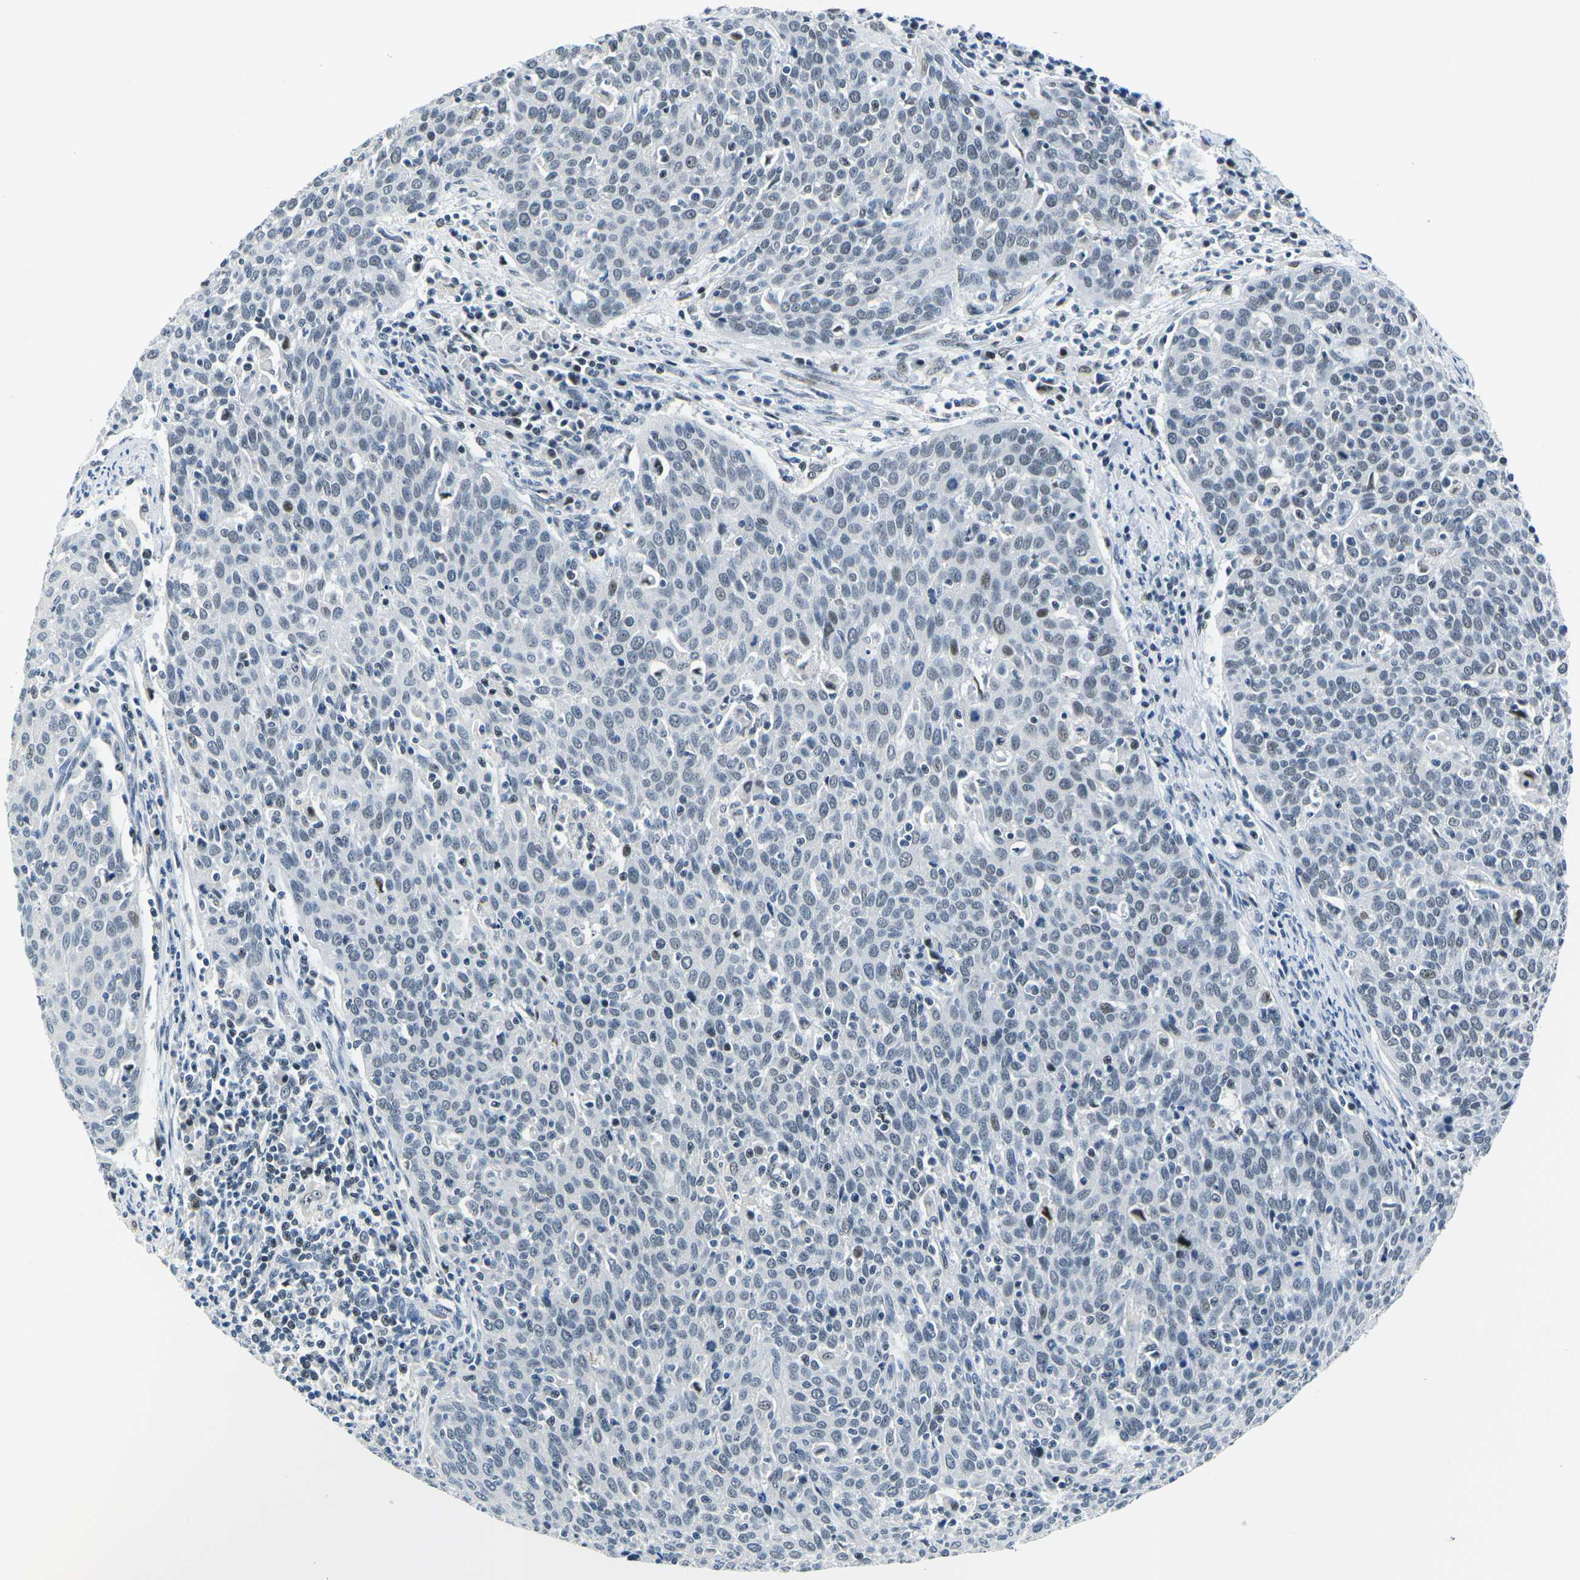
{"staining": {"intensity": "weak", "quantity": "<25%", "location": "nuclear"}, "tissue": "cervical cancer", "cell_type": "Tumor cells", "image_type": "cancer", "snomed": [{"axis": "morphology", "description": "Squamous cell carcinoma, NOS"}, {"axis": "topography", "description": "Cervix"}], "caption": "This is a photomicrograph of immunohistochemistry staining of cervical squamous cell carcinoma, which shows no expression in tumor cells.", "gene": "PRPF8", "patient": {"sex": "female", "age": 38}}